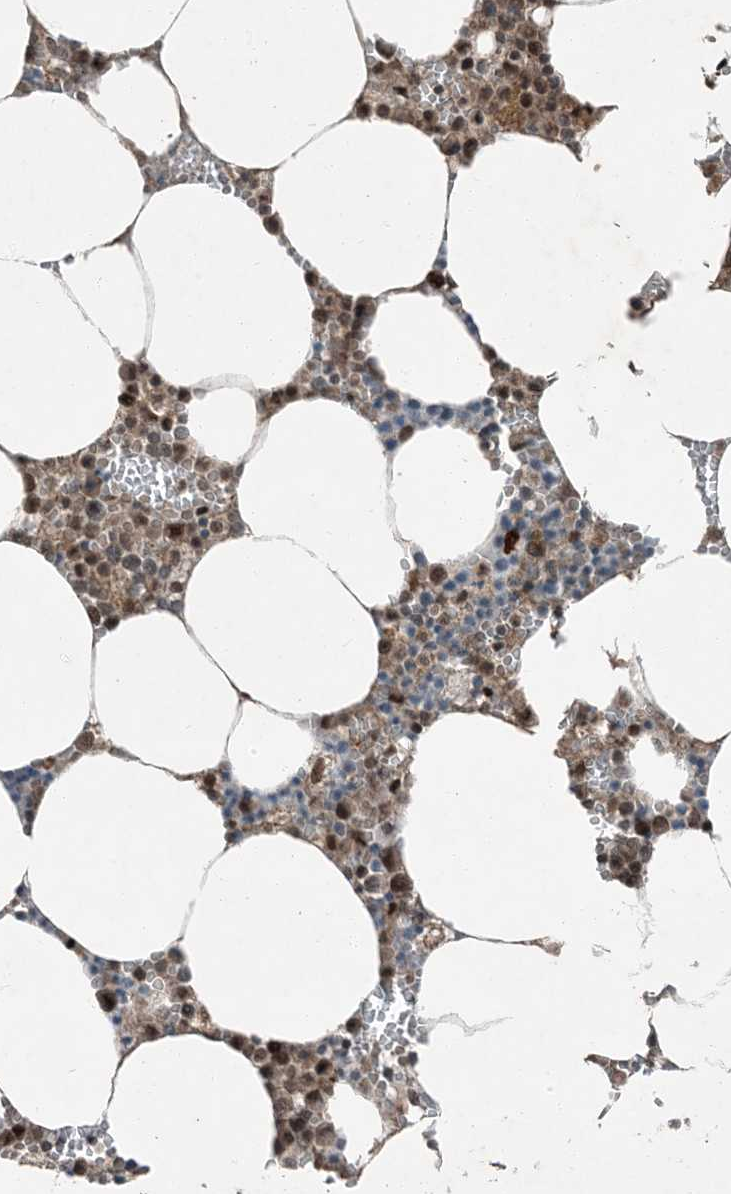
{"staining": {"intensity": "moderate", "quantity": "25%-75%", "location": "nuclear"}, "tissue": "bone marrow", "cell_type": "Hematopoietic cells", "image_type": "normal", "snomed": [{"axis": "morphology", "description": "Normal tissue, NOS"}, {"axis": "topography", "description": "Bone marrow"}], "caption": "Bone marrow stained with immunohistochemistry (IHC) displays moderate nuclear staining in approximately 25%-75% of hematopoietic cells.", "gene": "TRAPPC12", "patient": {"sex": "male", "age": 70}}